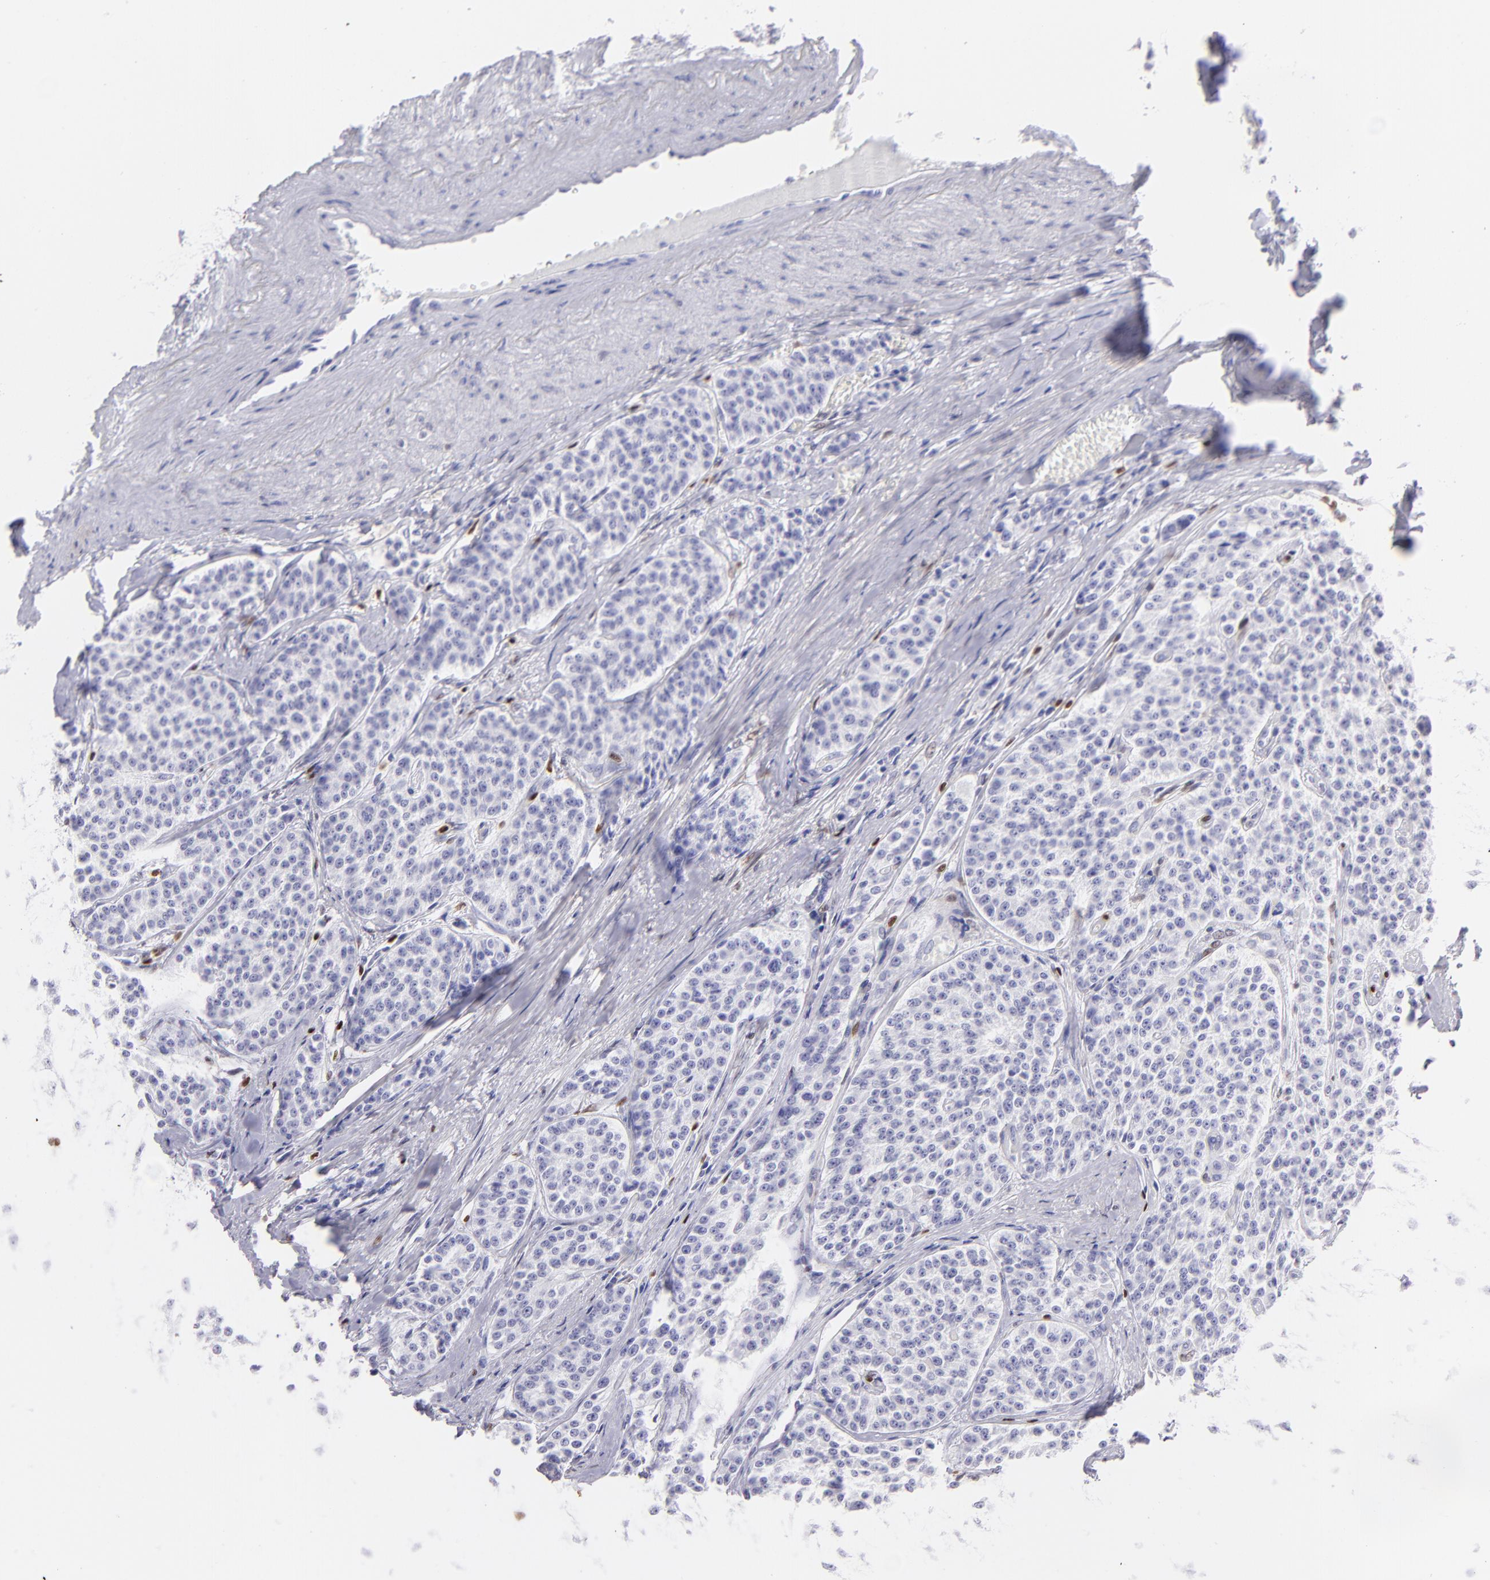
{"staining": {"intensity": "negative", "quantity": "none", "location": "none"}, "tissue": "carcinoid", "cell_type": "Tumor cells", "image_type": "cancer", "snomed": [{"axis": "morphology", "description": "Carcinoid, malignant, NOS"}, {"axis": "topography", "description": "Stomach"}], "caption": "The image displays no significant positivity in tumor cells of carcinoid.", "gene": "MITF", "patient": {"sex": "female", "age": 76}}